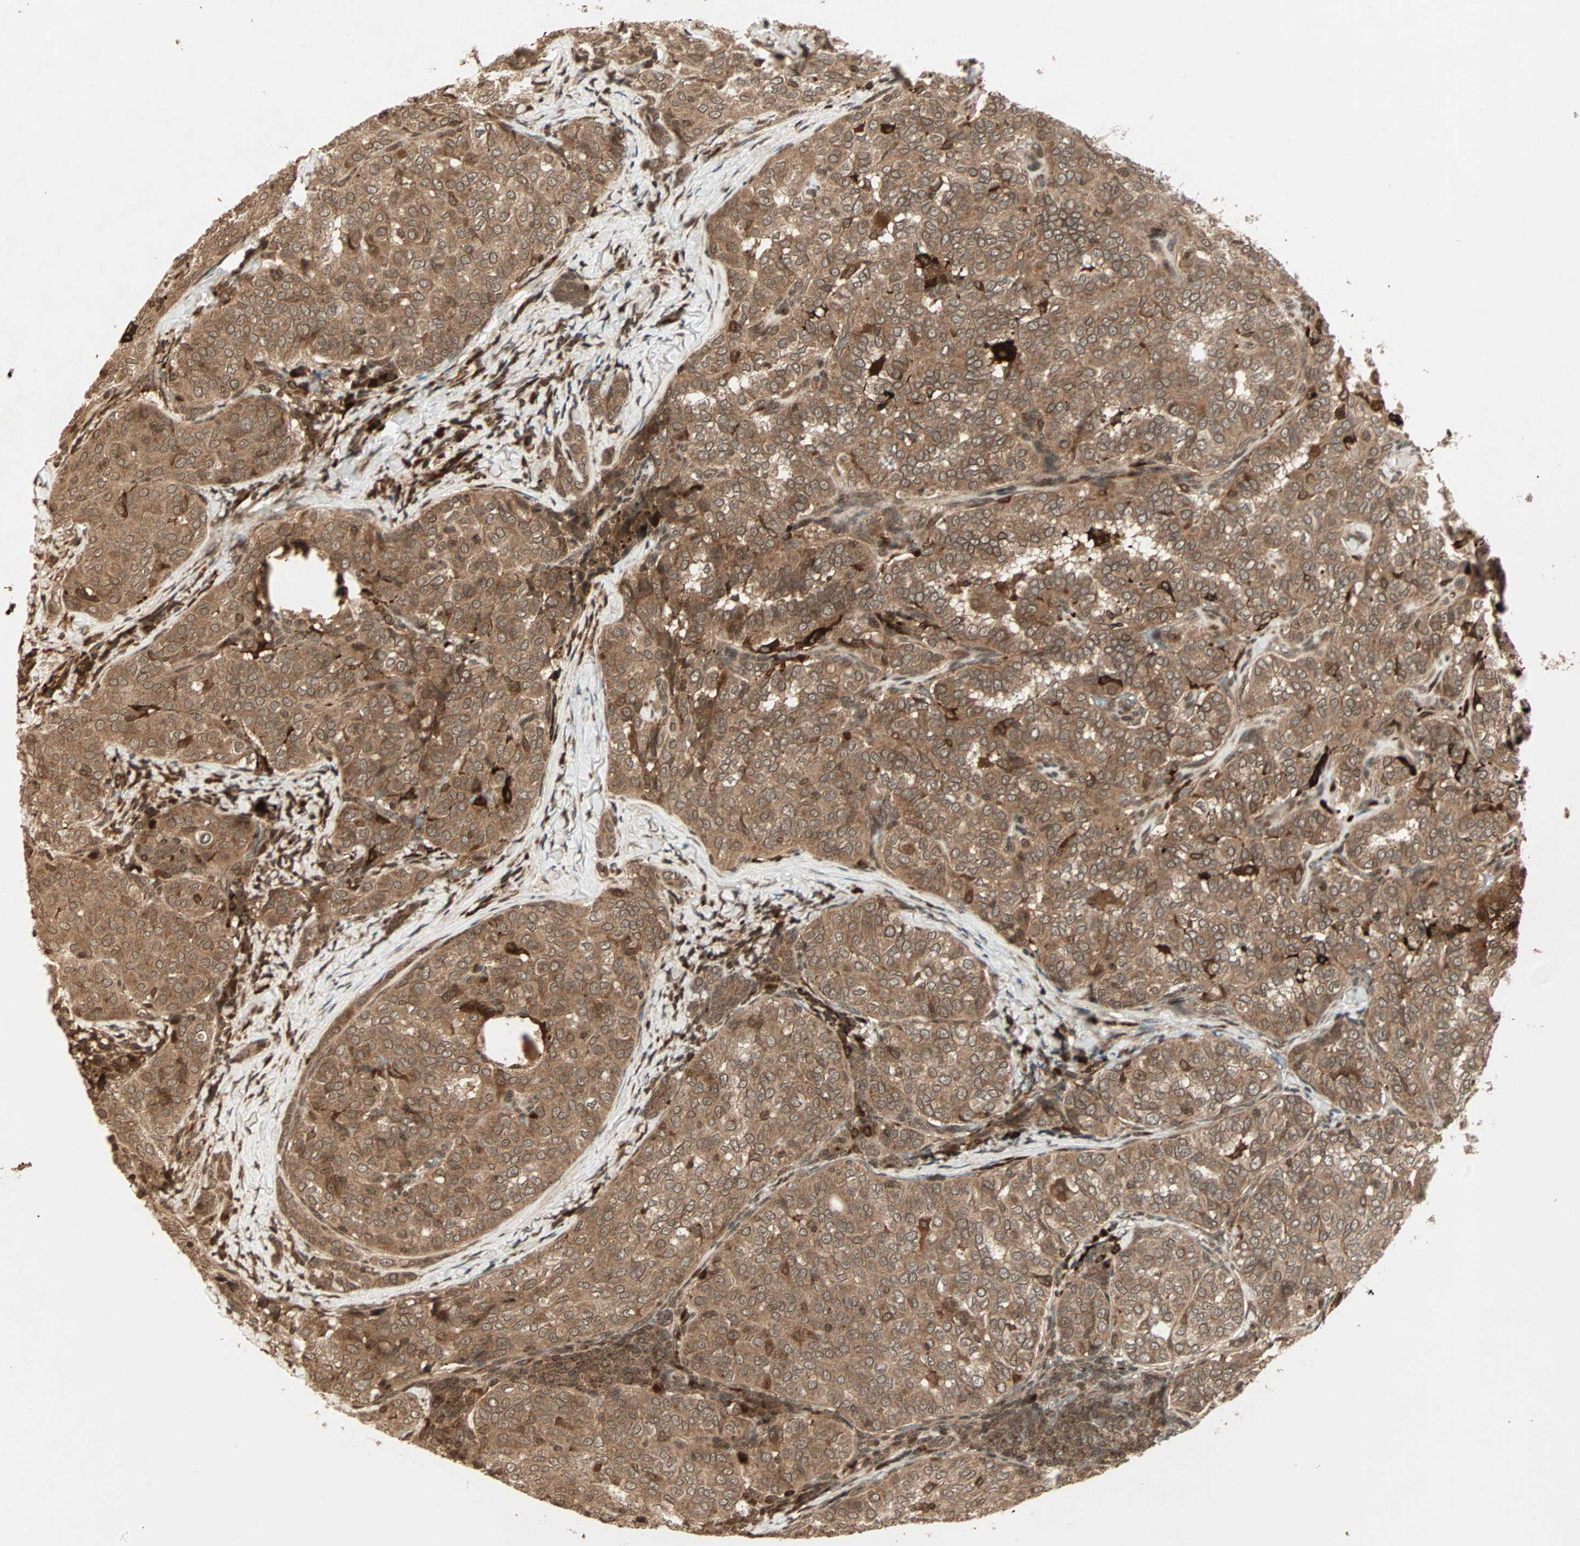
{"staining": {"intensity": "moderate", "quantity": ">75%", "location": "cytoplasmic/membranous"}, "tissue": "thyroid cancer", "cell_type": "Tumor cells", "image_type": "cancer", "snomed": [{"axis": "morphology", "description": "Normal tissue, NOS"}, {"axis": "morphology", "description": "Papillary adenocarcinoma, NOS"}, {"axis": "topography", "description": "Thyroid gland"}], "caption": "Thyroid papillary adenocarcinoma stained with a protein marker reveals moderate staining in tumor cells.", "gene": "RFFL", "patient": {"sex": "female", "age": 30}}